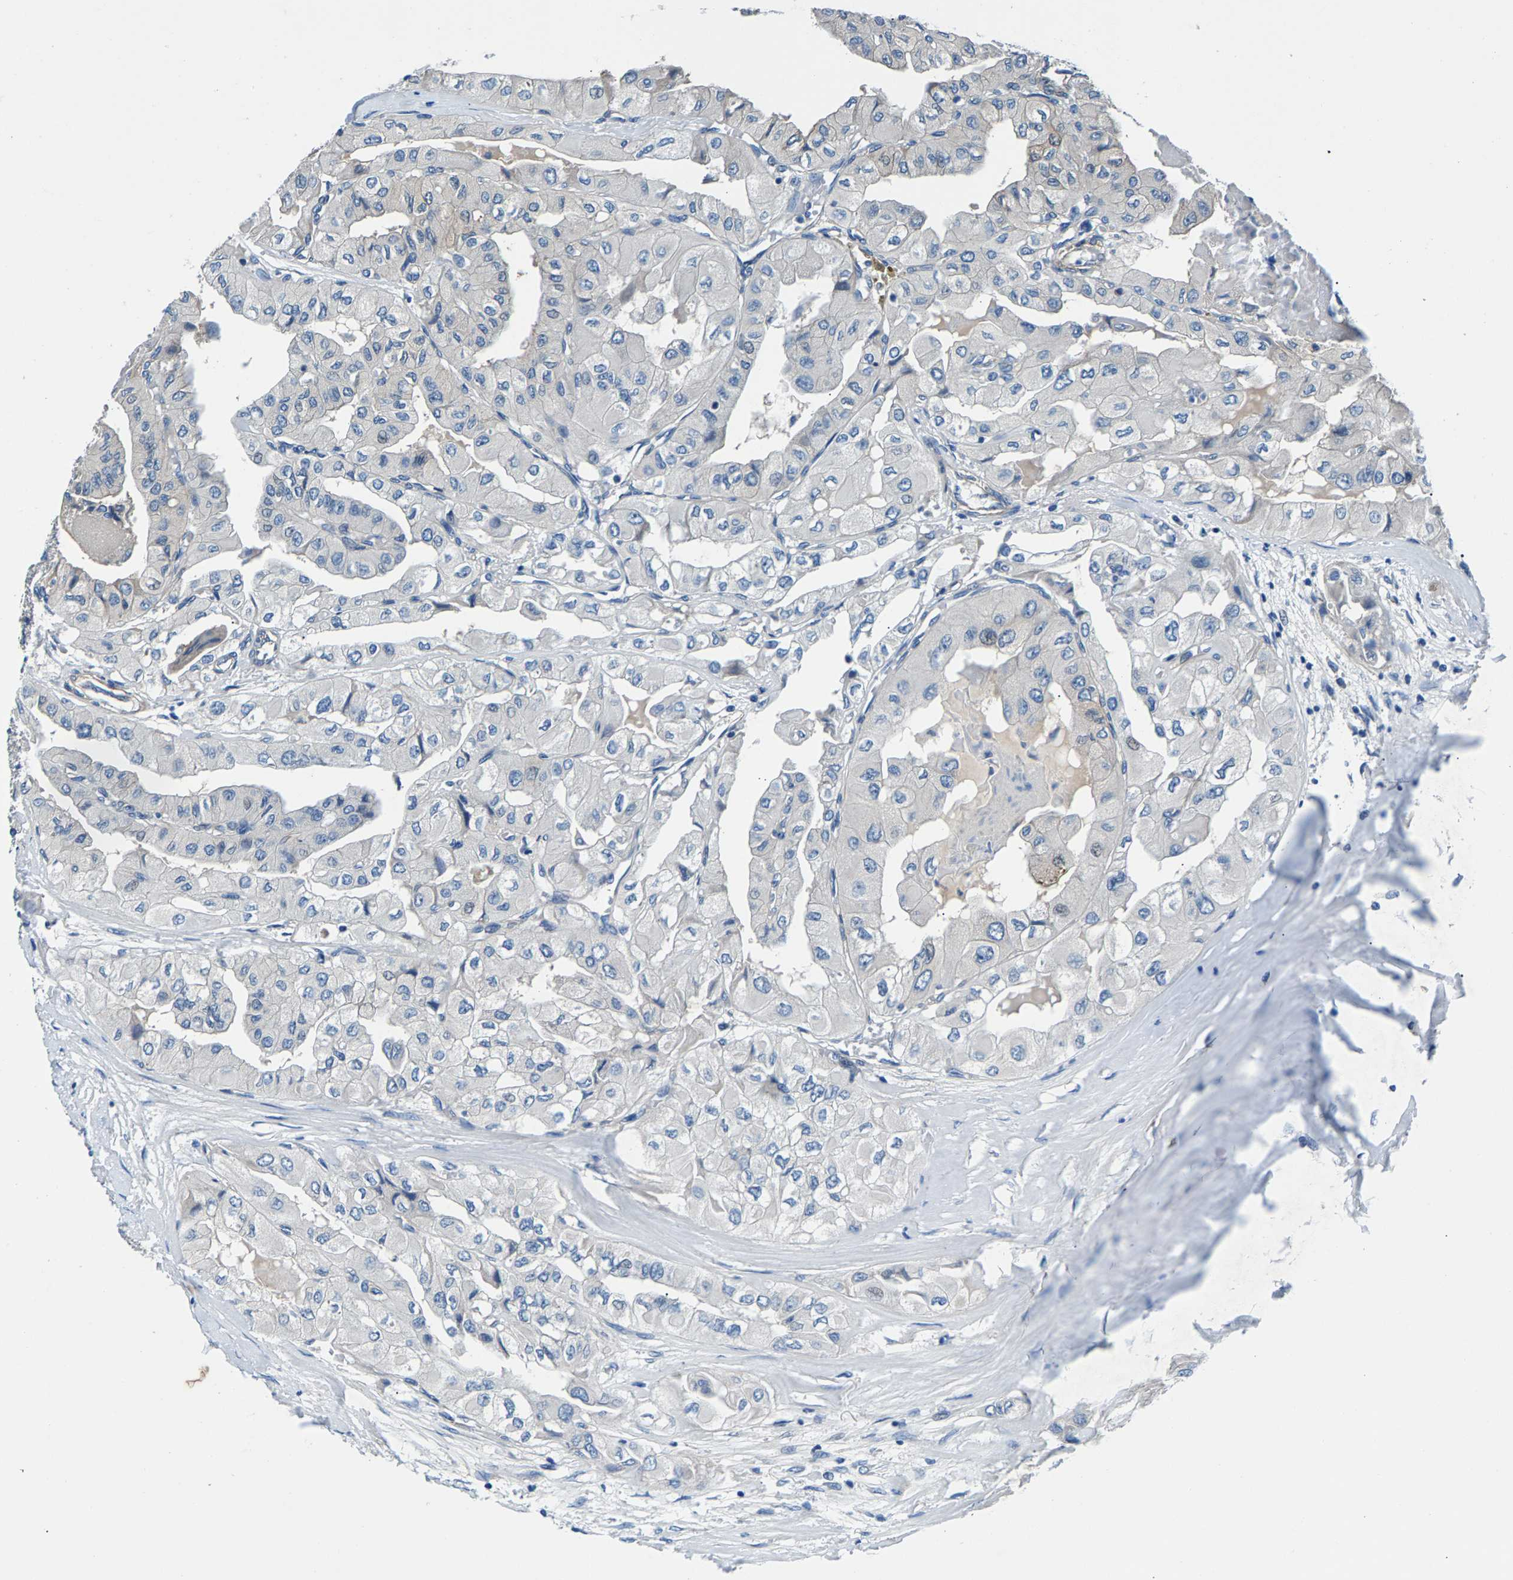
{"staining": {"intensity": "weak", "quantity": "25%-75%", "location": "cytoplasmic/membranous"}, "tissue": "thyroid cancer", "cell_type": "Tumor cells", "image_type": "cancer", "snomed": [{"axis": "morphology", "description": "Papillary adenocarcinoma, NOS"}, {"axis": "topography", "description": "Thyroid gland"}], "caption": "Thyroid cancer was stained to show a protein in brown. There is low levels of weak cytoplasmic/membranous positivity in about 25%-75% of tumor cells.", "gene": "CDRT4", "patient": {"sex": "female", "age": 59}}